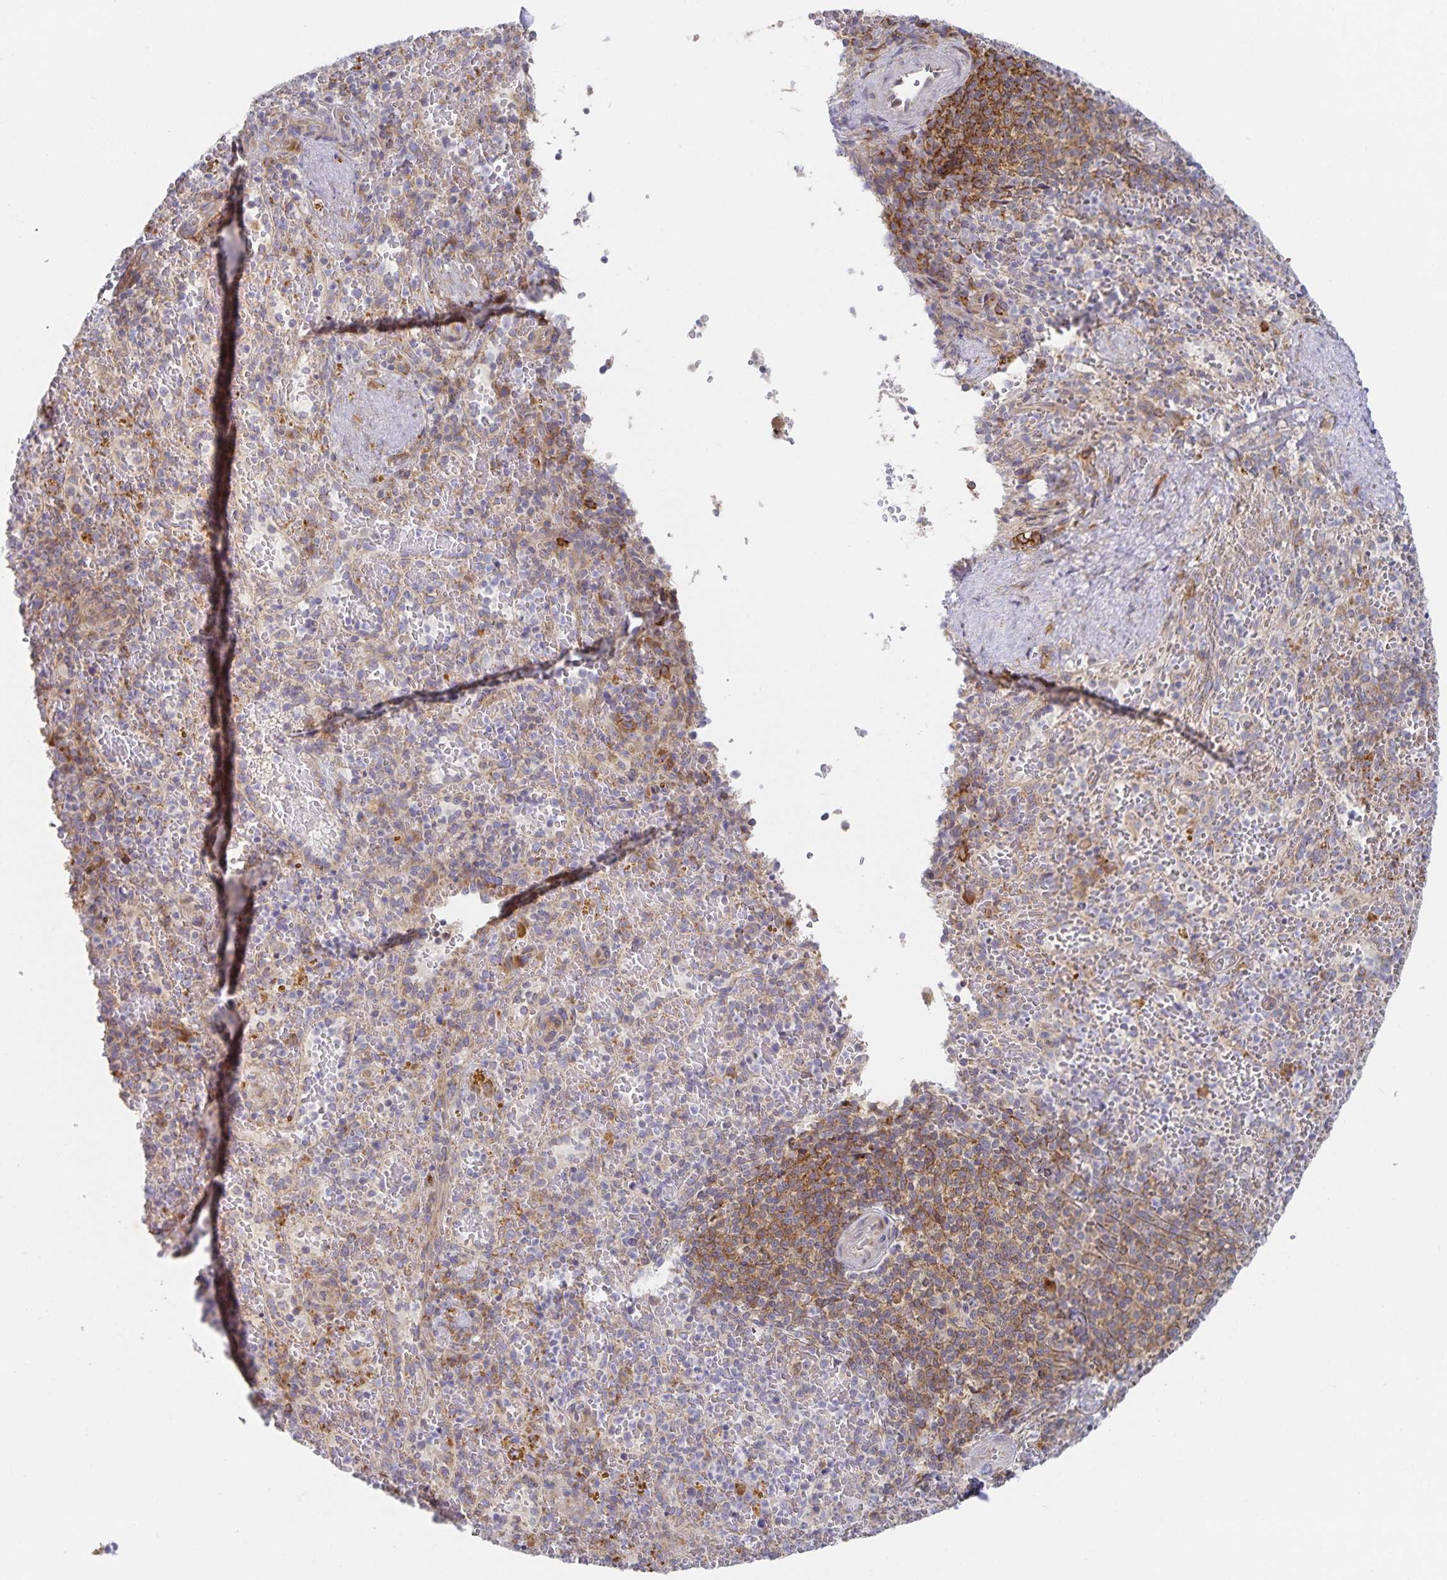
{"staining": {"intensity": "negative", "quantity": "none", "location": "none"}, "tissue": "spleen", "cell_type": "Cells in red pulp", "image_type": "normal", "snomed": [{"axis": "morphology", "description": "Normal tissue, NOS"}, {"axis": "topography", "description": "Spleen"}], "caption": "Cells in red pulp show no significant protein staining in normal spleen. Nuclei are stained in blue.", "gene": "NOMO1", "patient": {"sex": "female", "age": 50}}